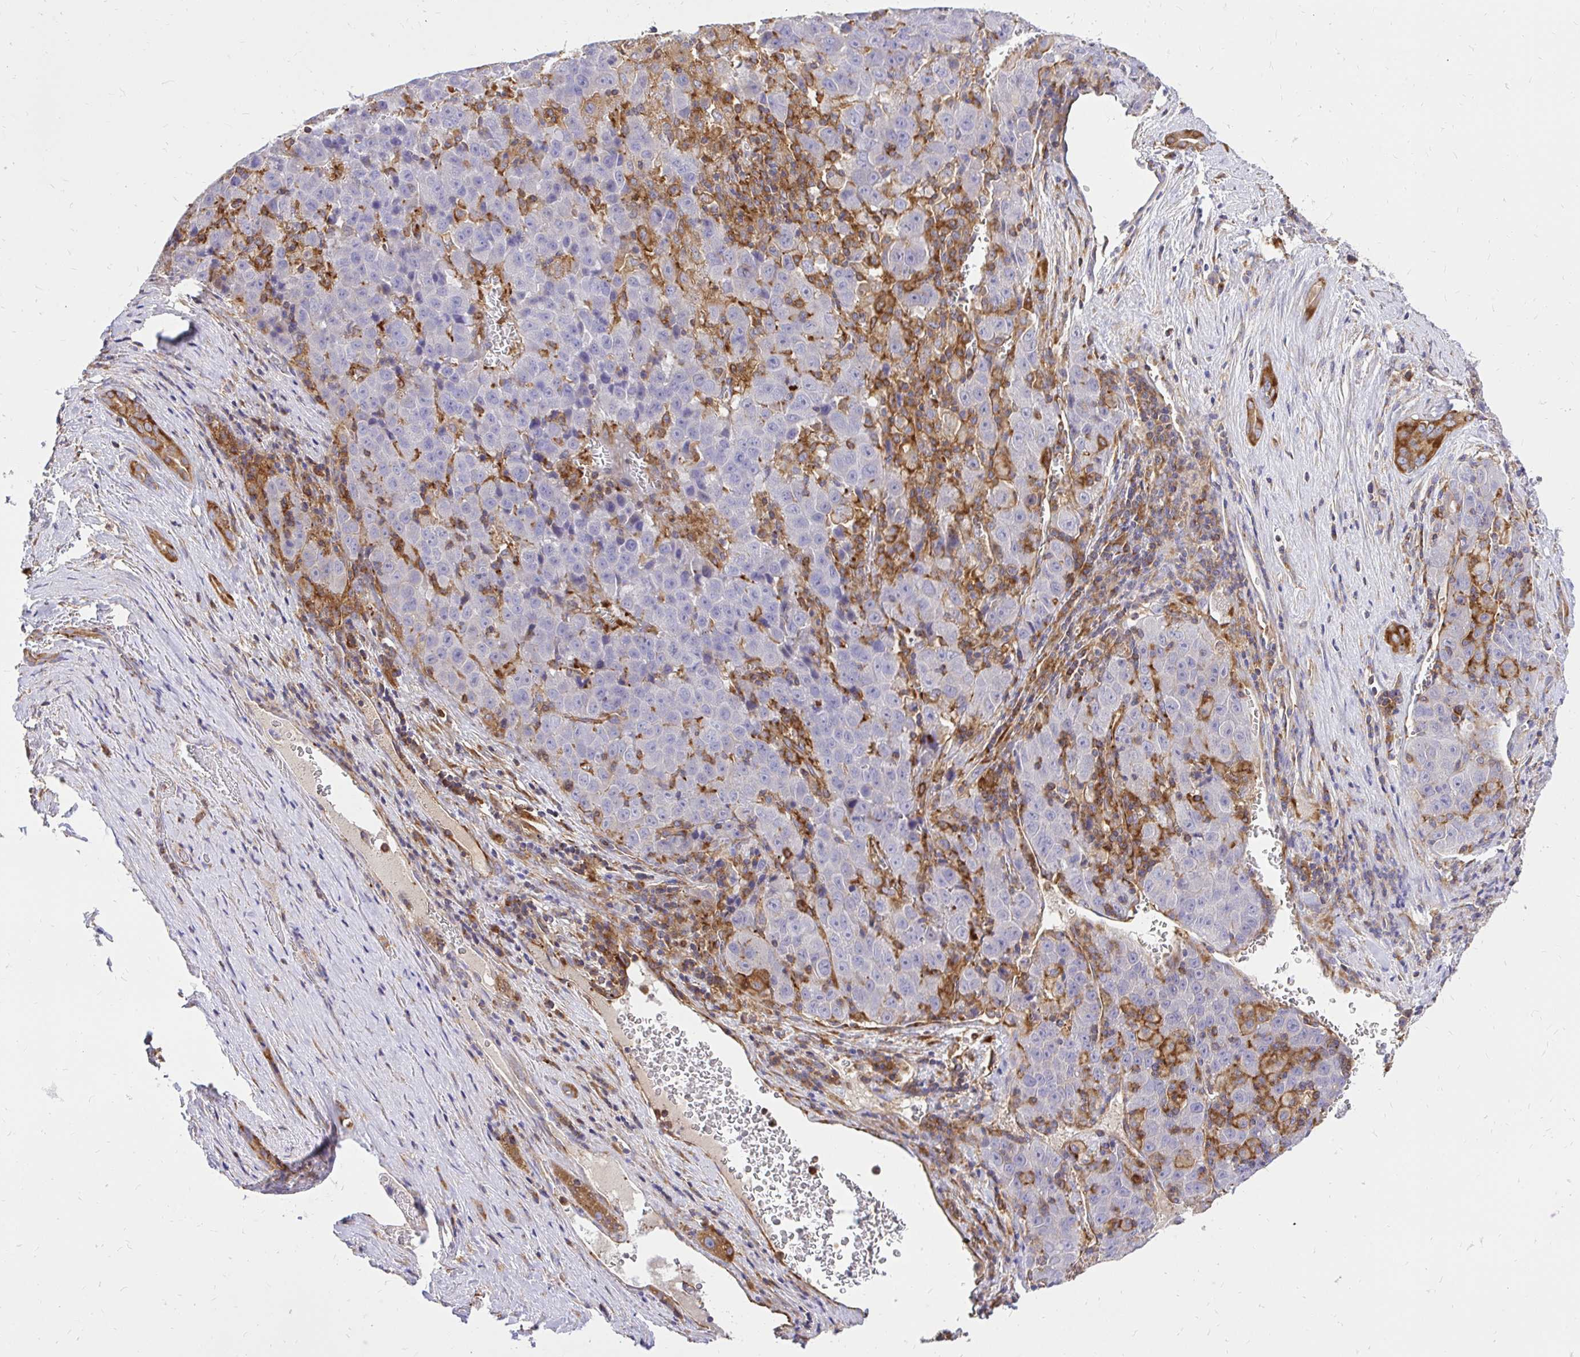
{"staining": {"intensity": "negative", "quantity": "none", "location": "none"}, "tissue": "liver cancer", "cell_type": "Tumor cells", "image_type": "cancer", "snomed": [{"axis": "morphology", "description": "Carcinoma, Hepatocellular, NOS"}, {"axis": "topography", "description": "Liver"}], "caption": "Liver cancer (hepatocellular carcinoma) was stained to show a protein in brown. There is no significant positivity in tumor cells.", "gene": "ABCB10", "patient": {"sex": "female", "age": 53}}